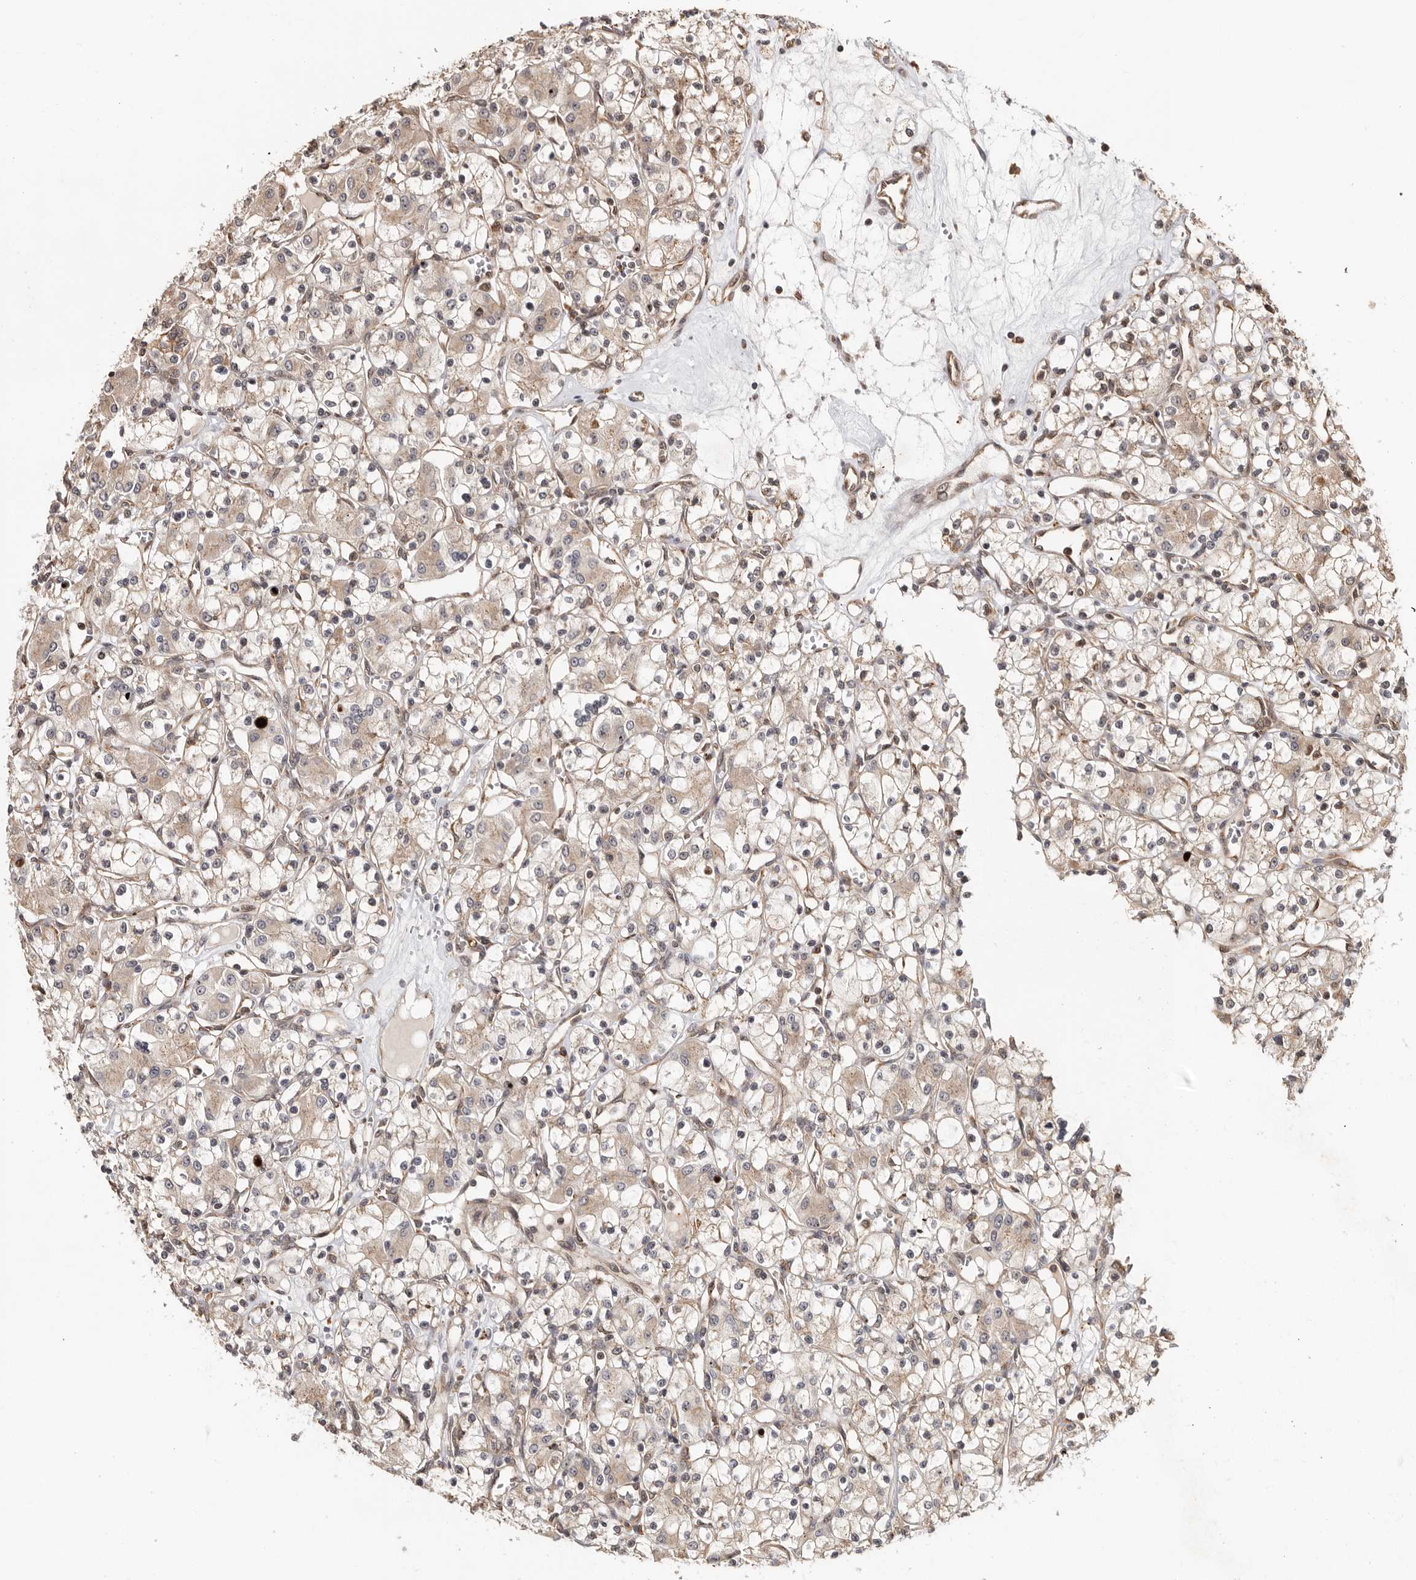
{"staining": {"intensity": "weak", "quantity": ">75%", "location": "cytoplasmic/membranous"}, "tissue": "renal cancer", "cell_type": "Tumor cells", "image_type": "cancer", "snomed": [{"axis": "morphology", "description": "Adenocarcinoma, NOS"}, {"axis": "topography", "description": "Kidney"}], "caption": "This is a histology image of IHC staining of adenocarcinoma (renal), which shows weak staining in the cytoplasmic/membranous of tumor cells.", "gene": "ZNF83", "patient": {"sex": "female", "age": 59}}